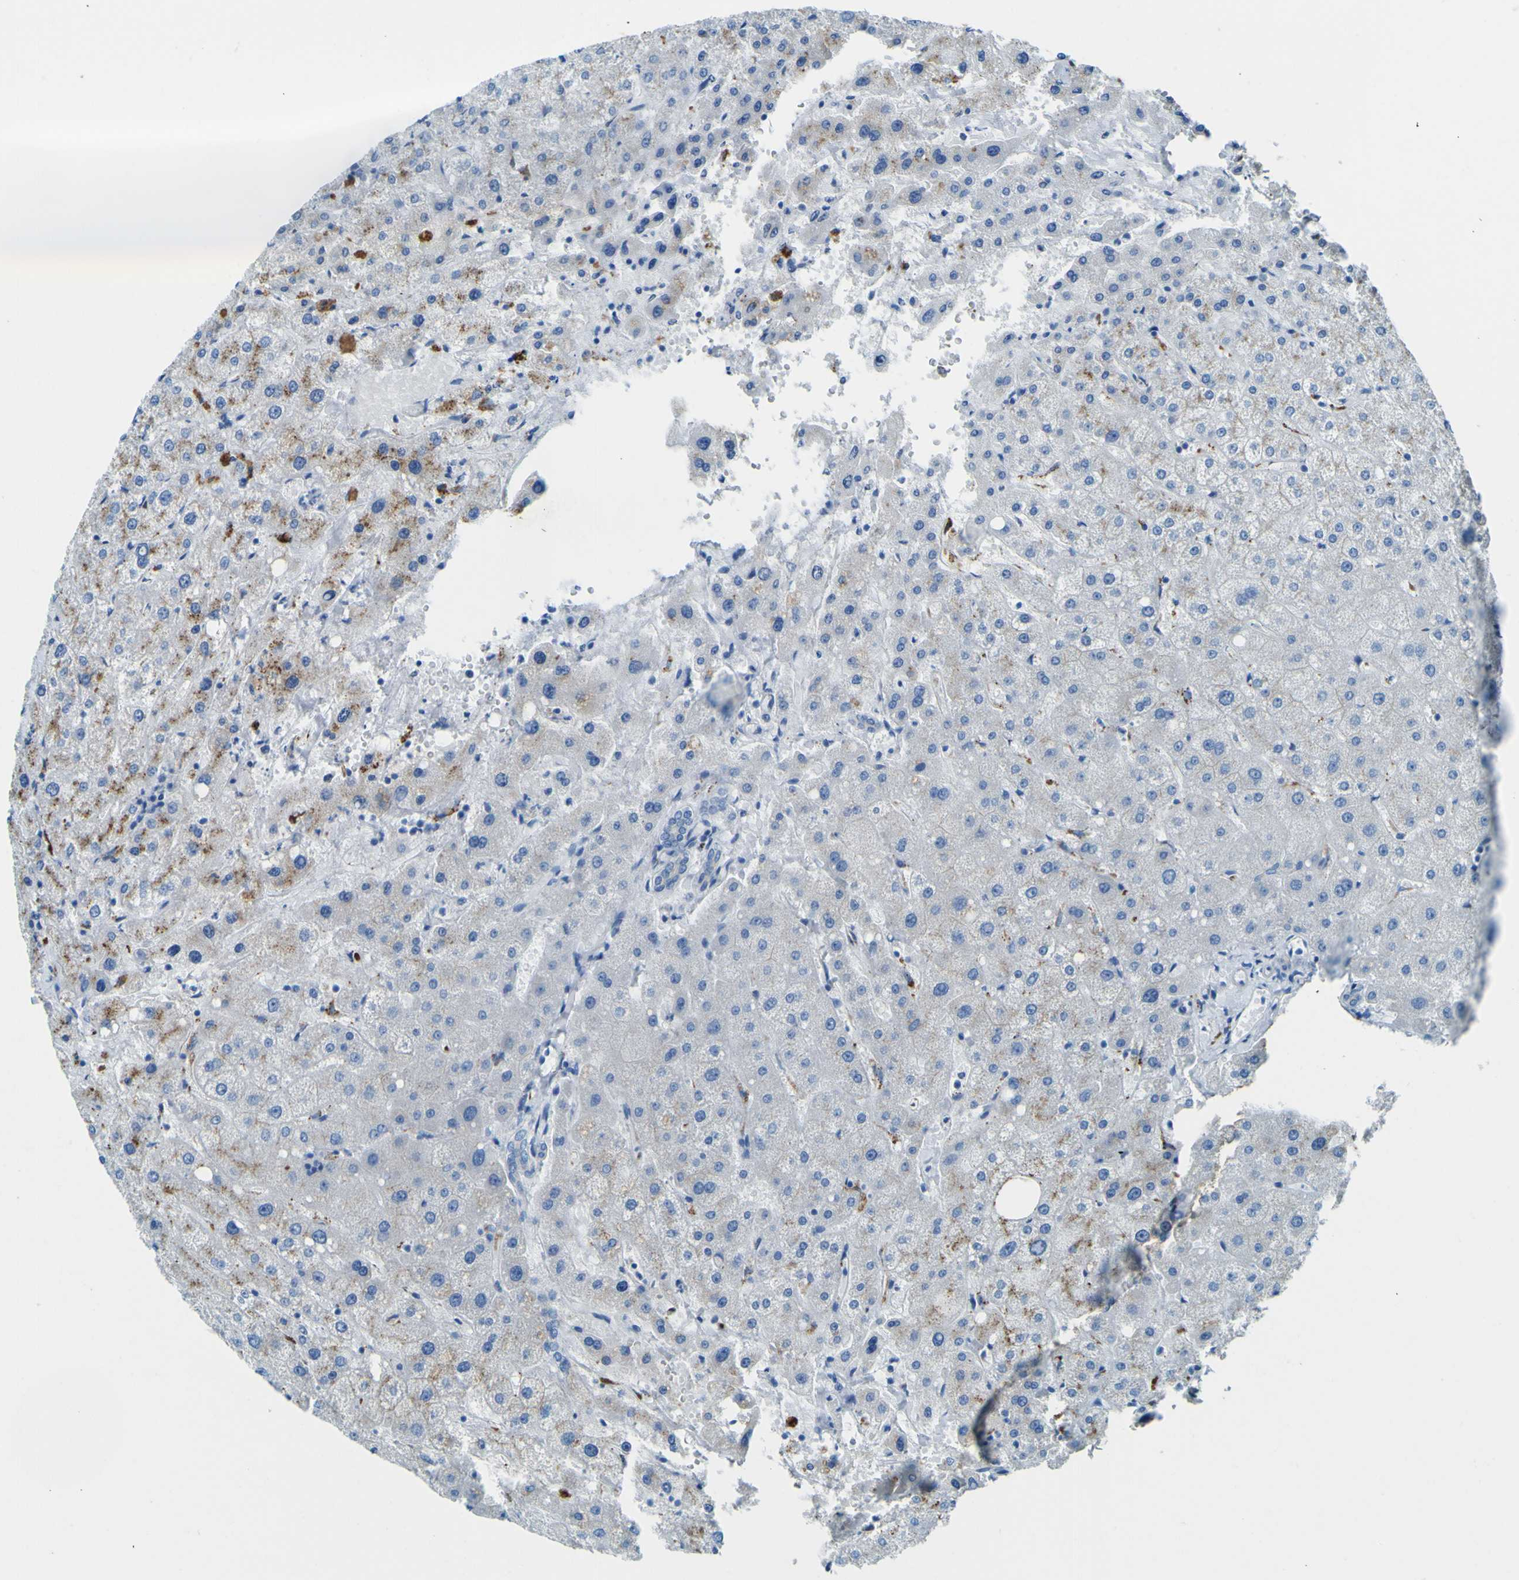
{"staining": {"intensity": "negative", "quantity": "none", "location": "none"}, "tissue": "liver", "cell_type": "Cholangiocytes", "image_type": "normal", "snomed": [{"axis": "morphology", "description": "Normal tissue, NOS"}, {"axis": "topography", "description": "Liver"}], "caption": "Immunohistochemistry (IHC) image of benign liver: liver stained with DAB shows no significant protein staining in cholangiocytes.", "gene": "PDE9A", "patient": {"sex": "male", "age": 73}}